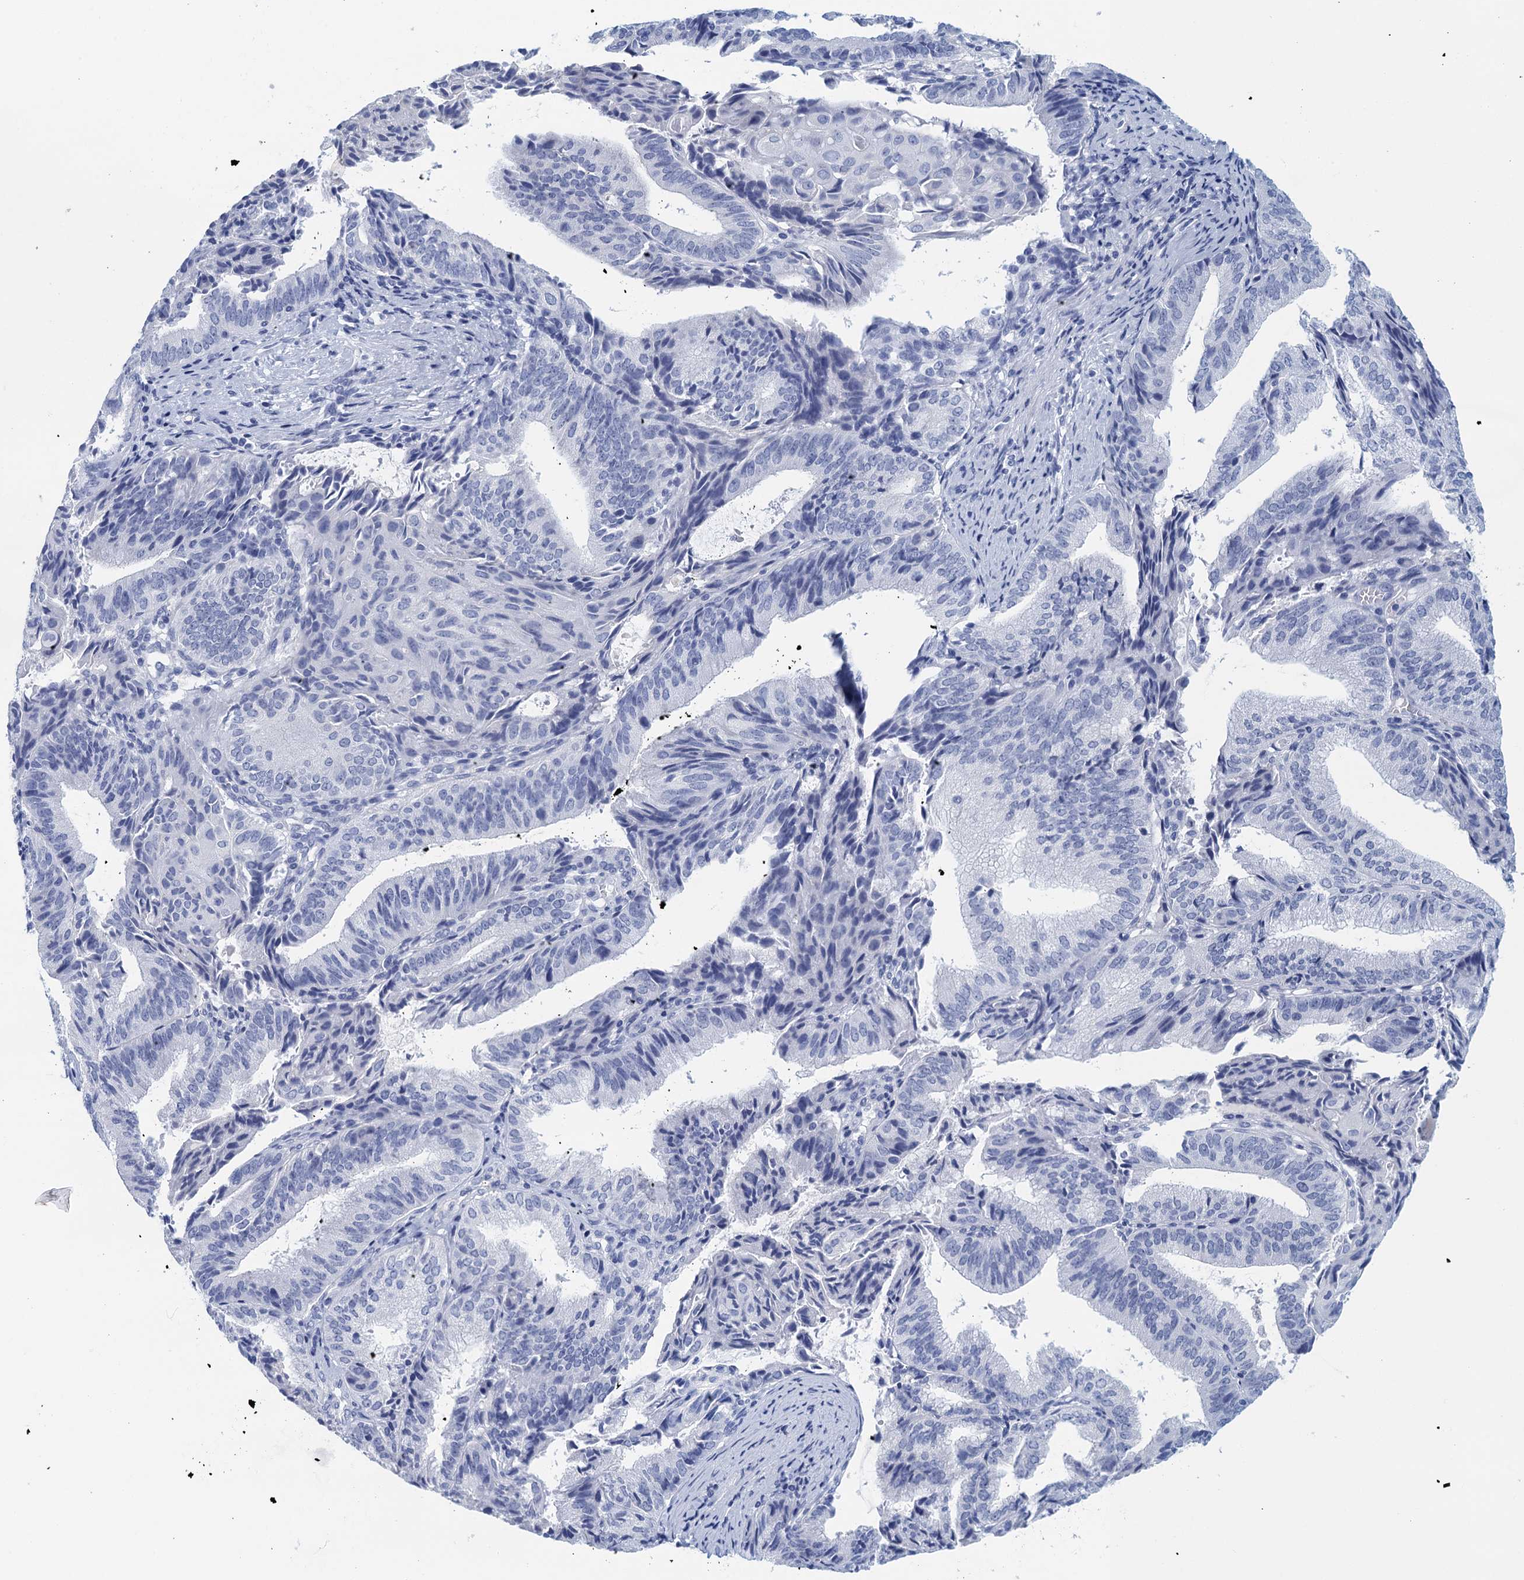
{"staining": {"intensity": "negative", "quantity": "none", "location": "none"}, "tissue": "endometrial cancer", "cell_type": "Tumor cells", "image_type": "cancer", "snomed": [{"axis": "morphology", "description": "Adenocarcinoma, NOS"}, {"axis": "topography", "description": "Endometrium"}], "caption": "IHC image of human endometrial cancer (adenocarcinoma) stained for a protein (brown), which displays no positivity in tumor cells.", "gene": "CYP51A1", "patient": {"sex": "female", "age": 49}}